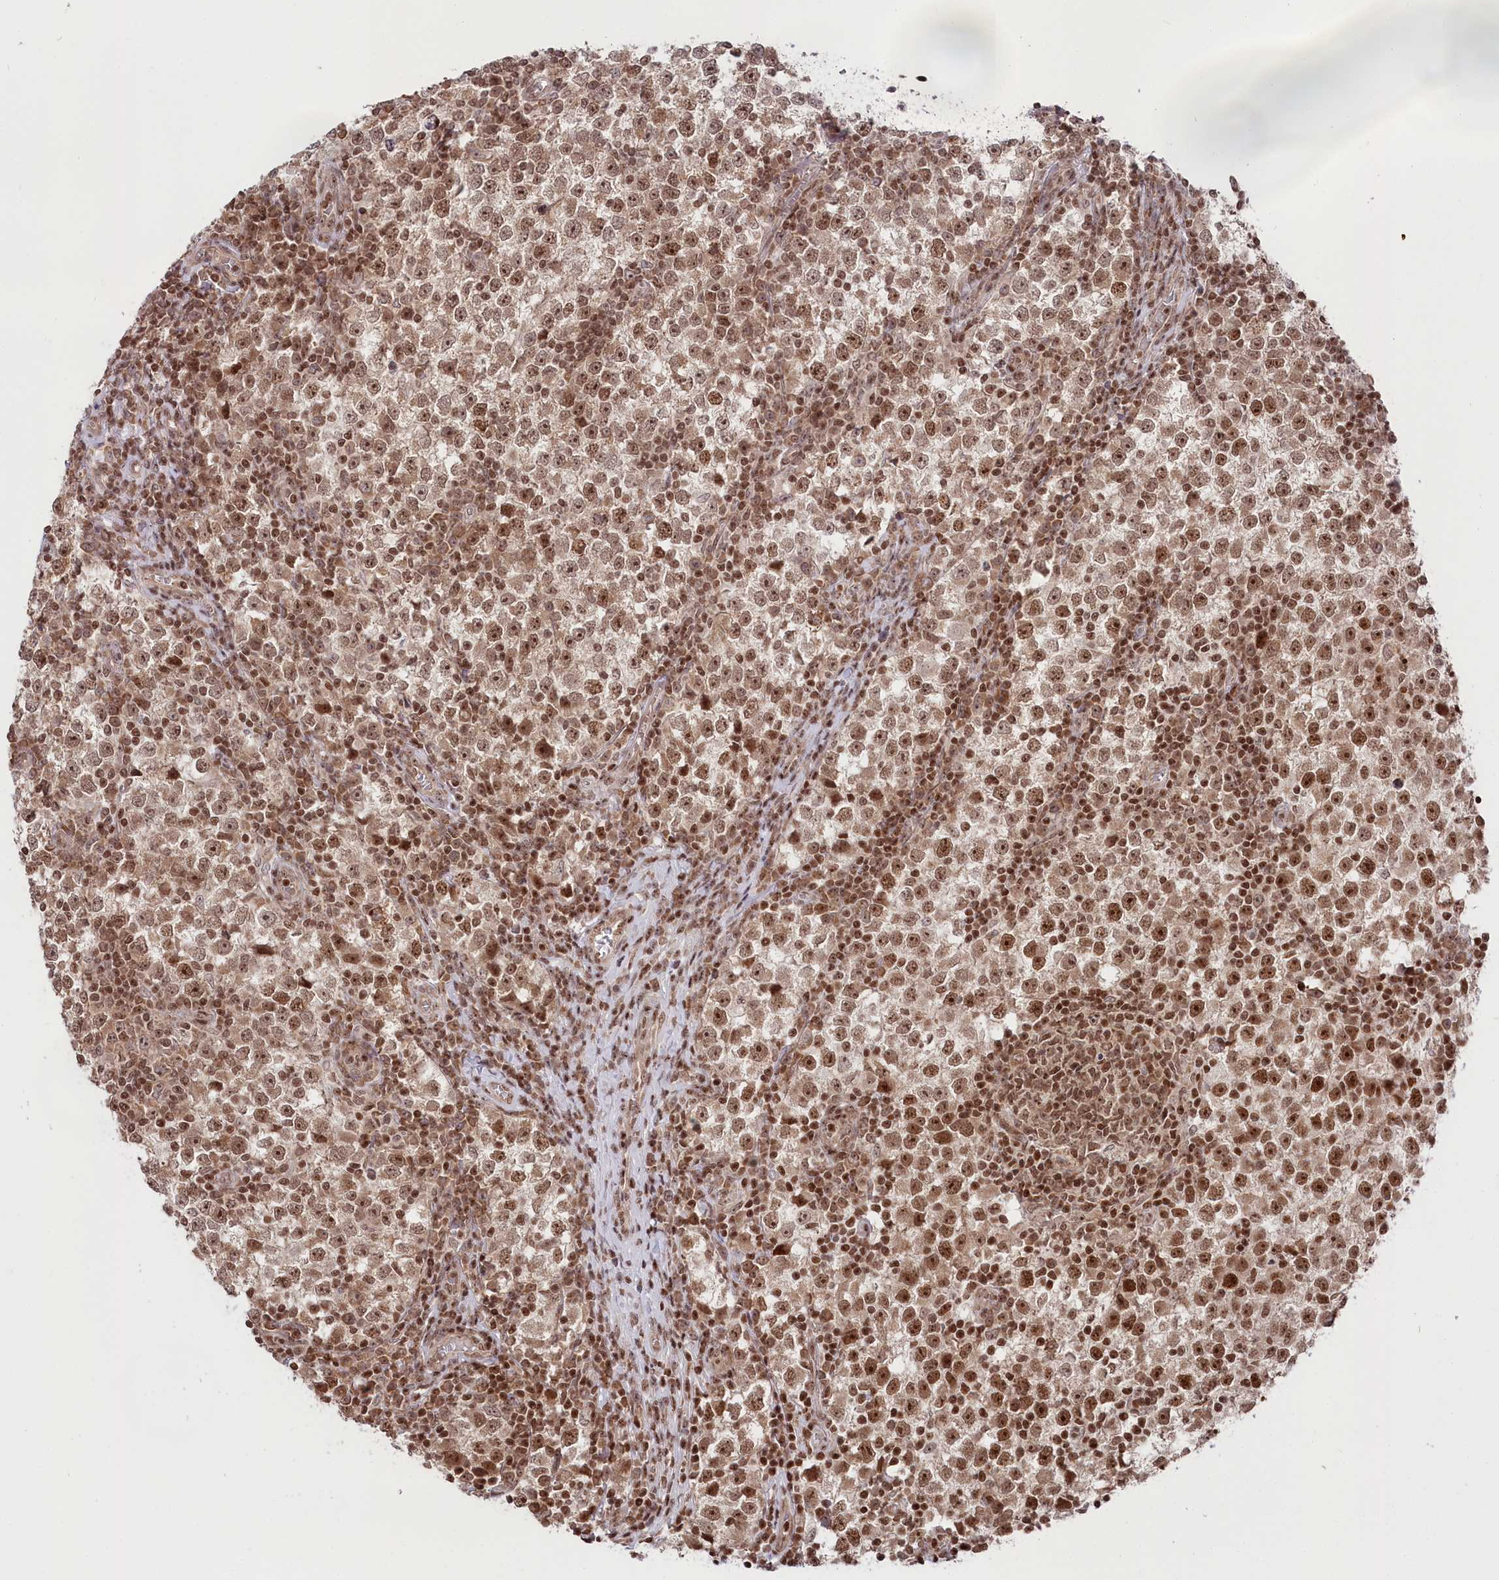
{"staining": {"intensity": "moderate", "quantity": ">75%", "location": "nuclear"}, "tissue": "testis cancer", "cell_type": "Tumor cells", "image_type": "cancer", "snomed": [{"axis": "morphology", "description": "Seminoma, NOS"}, {"axis": "topography", "description": "Testis"}], "caption": "DAB (3,3'-diaminobenzidine) immunohistochemical staining of testis seminoma displays moderate nuclear protein positivity in approximately >75% of tumor cells. (DAB (3,3'-diaminobenzidine) IHC with brightfield microscopy, high magnification).", "gene": "CGGBP1", "patient": {"sex": "male", "age": 65}}